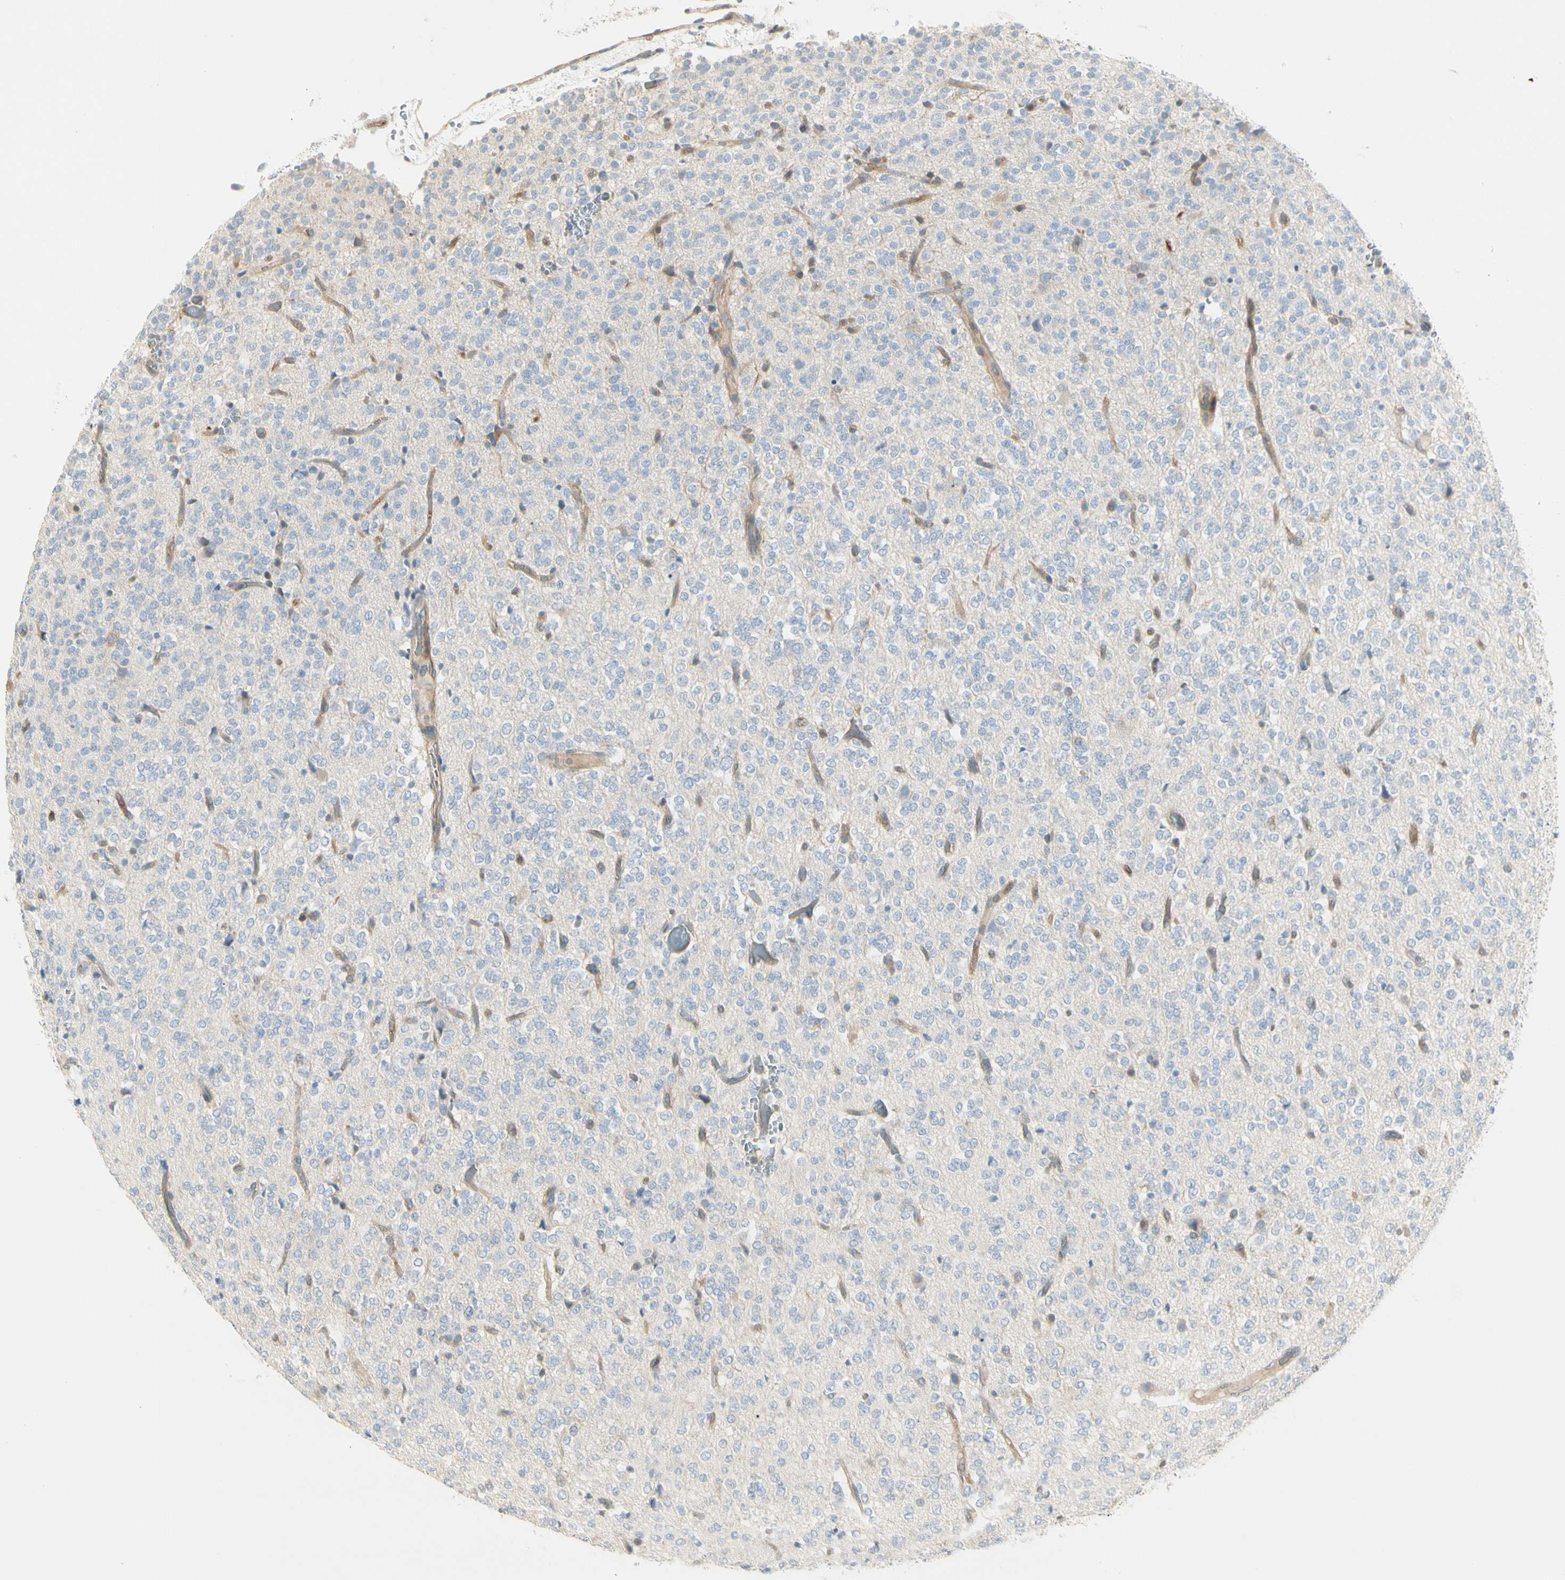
{"staining": {"intensity": "negative", "quantity": "none", "location": "none"}, "tissue": "glioma", "cell_type": "Tumor cells", "image_type": "cancer", "snomed": [{"axis": "morphology", "description": "Glioma, malignant, Low grade"}, {"axis": "topography", "description": "Brain"}], "caption": "An IHC micrograph of malignant glioma (low-grade) is shown. There is no staining in tumor cells of malignant glioma (low-grade).", "gene": "NFKB2", "patient": {"sex": "male", "age": 38}}